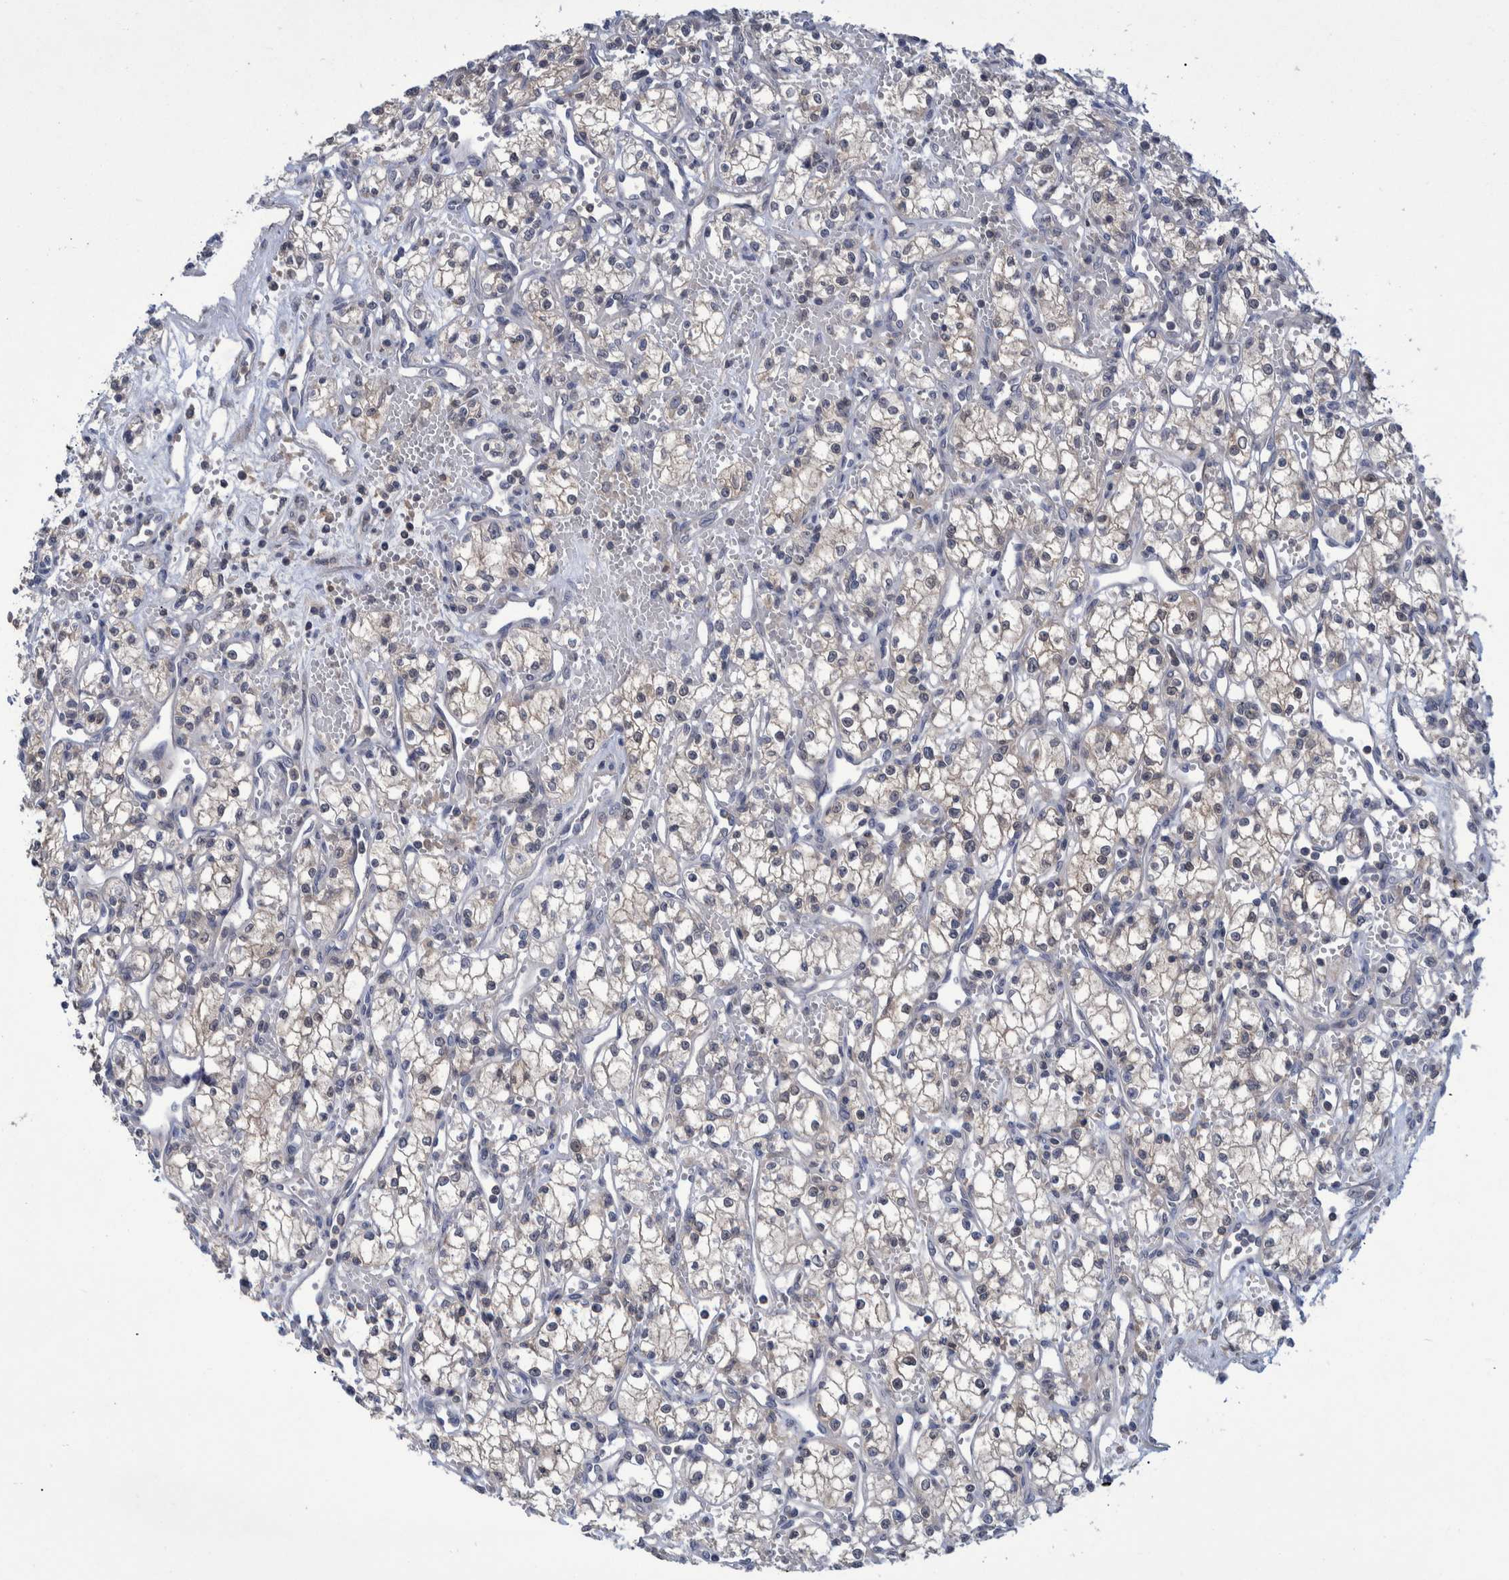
{"staining": {"intensity": "negative", "quantity": "none", "location": "none"}, "tissue": "renal cancer", "cell_type": "Tumor cells", "image_type": "cancer", "snomed": [{"axis": "morphology", "description": "Adenocarcinoma, NOS"}, {"axis": "topography", "description": "Kidney"}], "caption": "Immunohistochemistry of adenocarcinoma (renal) displays no positivity in tumor cells.", "gene": "PCYT2", "patient": {"sex": "male", "age": 59}}